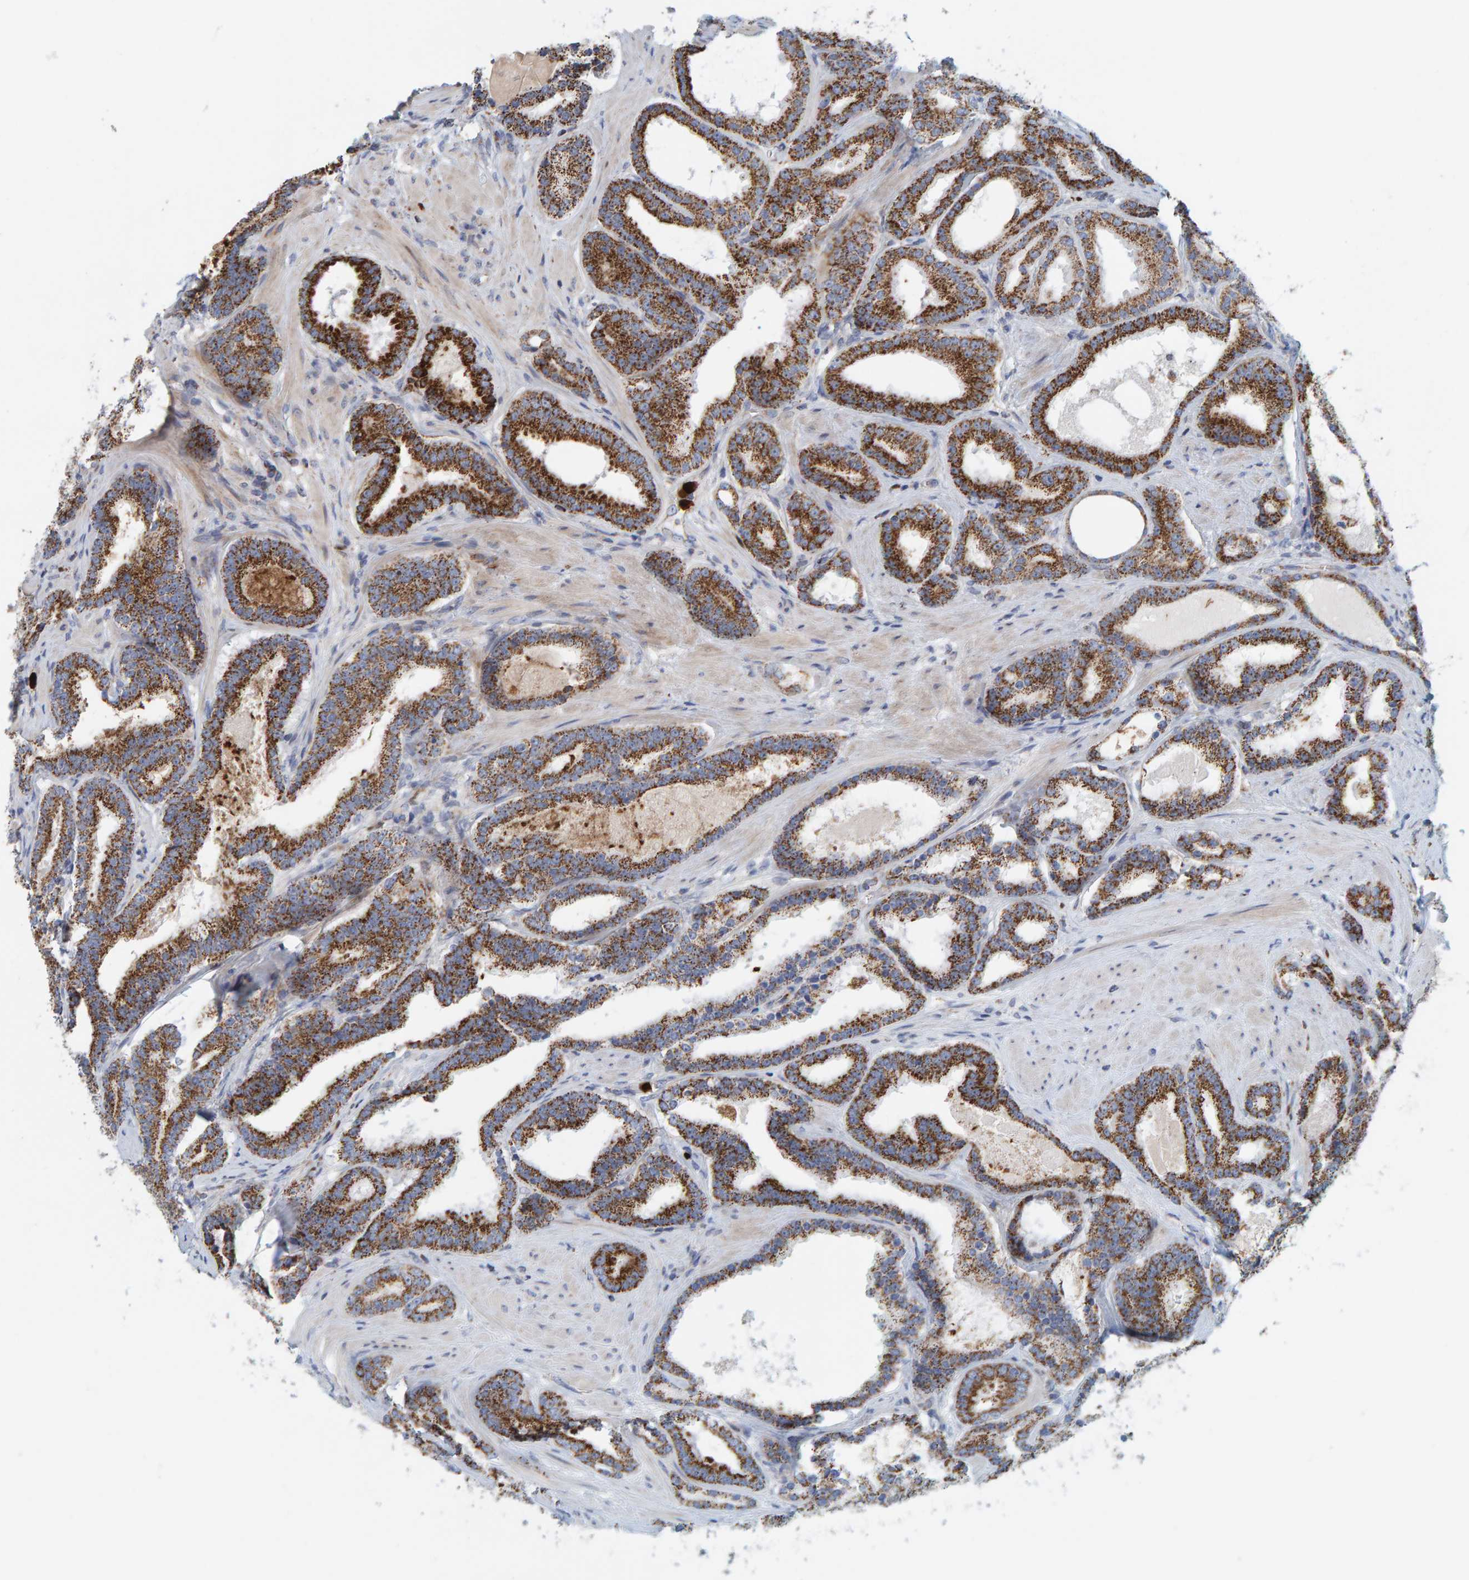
{"staining": {"intensity": "strong", "quantity": ">75%", "location": "cytoplasmic/membranous"}, "tissue": "prostate cancer", "cell_type": "Tumor cells", "image_type": "cancer", "snomed": [{"axis": "morphology", "description": "Adenocarcinoma, High grade"}, {"axis": "topography", "description": "Prostate"}], "caption": "There is high levels of strong cytoplasmic/membranous staining in tumor cells of prostate high-grade adenocarcinoma, as demonstrated by immunohistochemical staining (brown color).", "gene": "B9D1", "patient": {"sex": "male", "age": 60}}